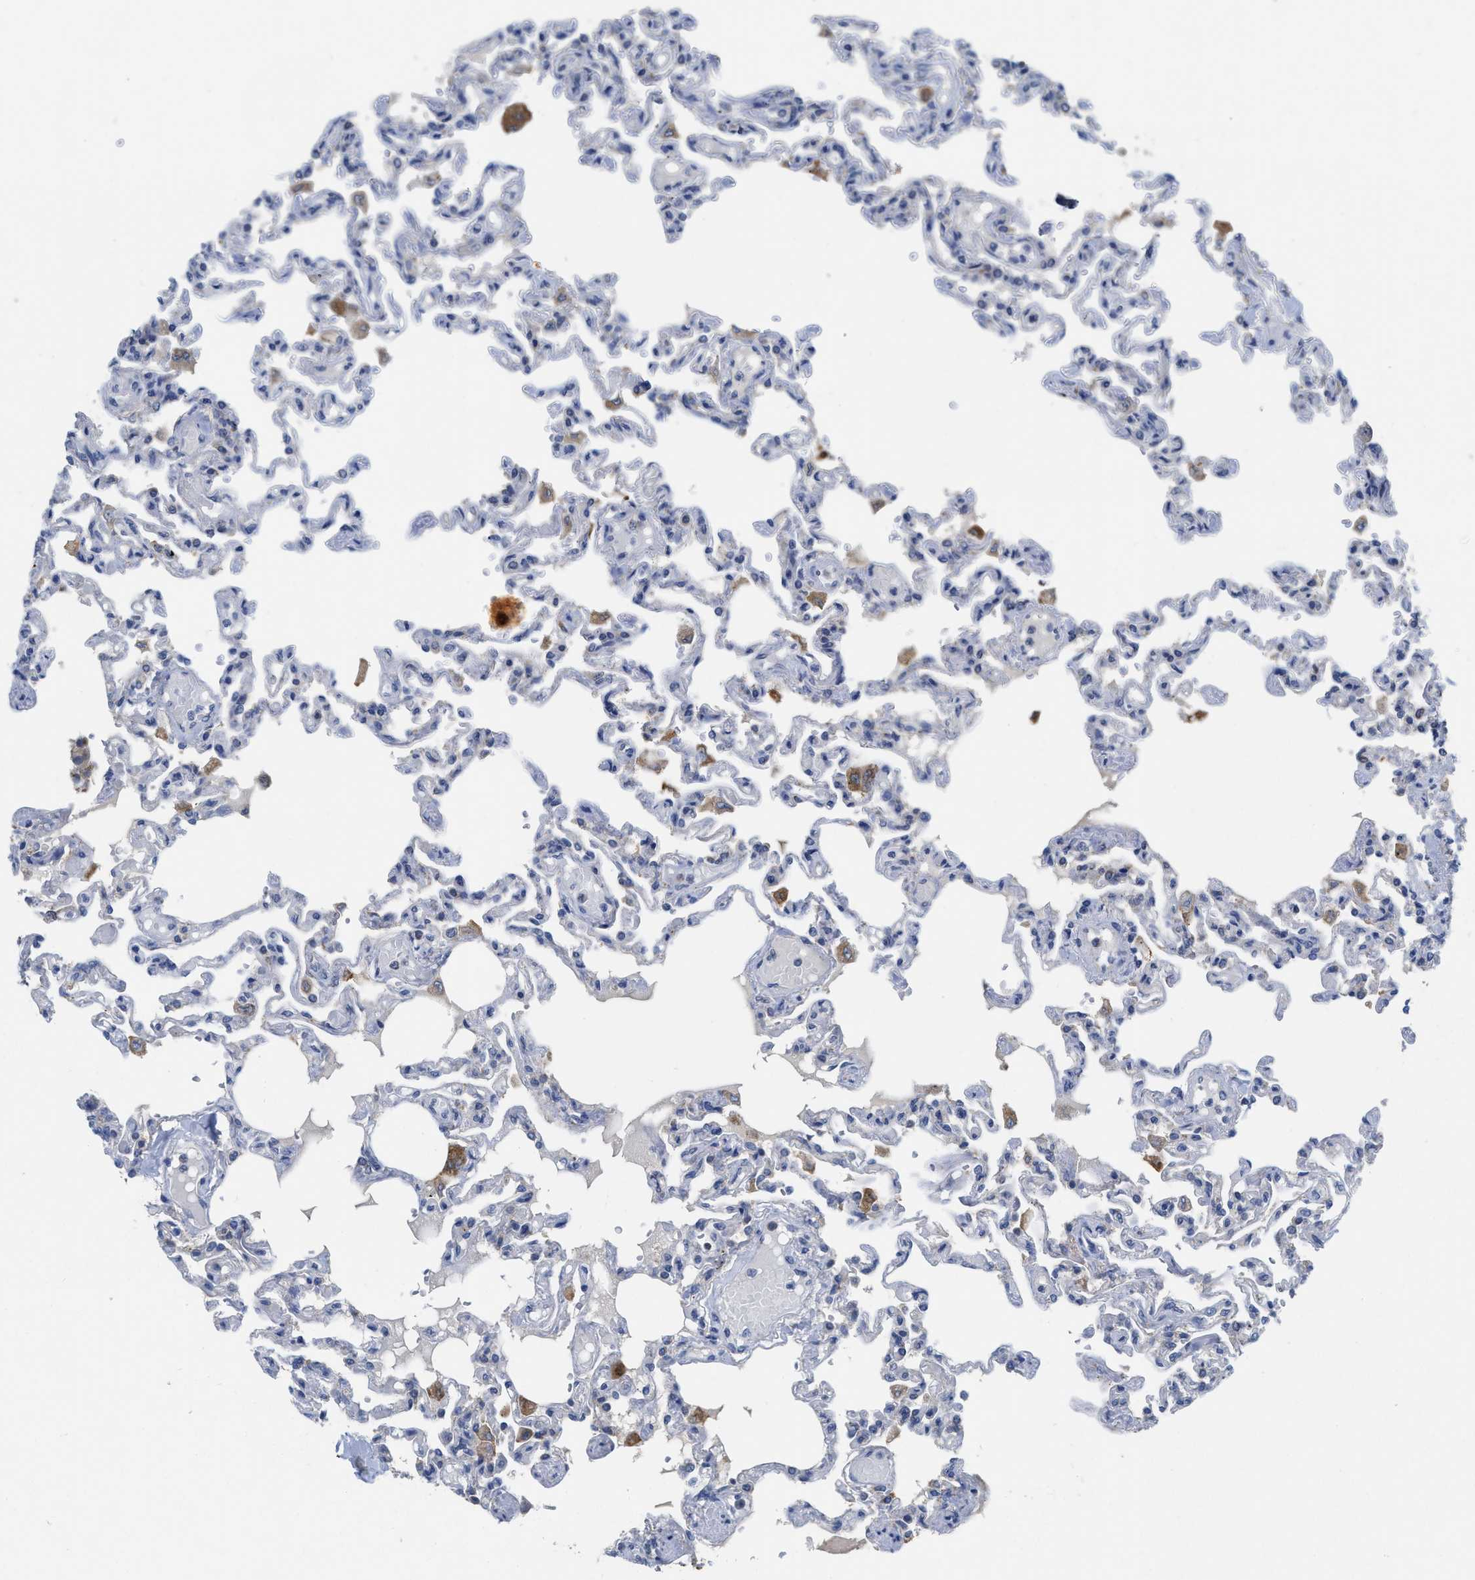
{"staining": {"intensity": "moderate", "quantity": "<25%", "location": "cytoplasmic/membranous"}, "tissue": "lung", "cell_type": "Alveolar cells", "image_type": "normal", "snomed": [{"axis": "morphology", "description": "Normal tissue, NOS"}, {"axis": "topography", "description": "Lung"}], "caption": "Brown immunohistochemical staining in unremarkable lung reveals moderate cytoplasmic/membranous staining in about <25% of alveolar cells. (Stains: DAB (3,3'-diaminobenzidine) in brown, nuclei in blue, Microscopy: brightfield microscopy at high magnification).", "gene": "GATD3", "patient": {"sex": "male", "age": 21}}